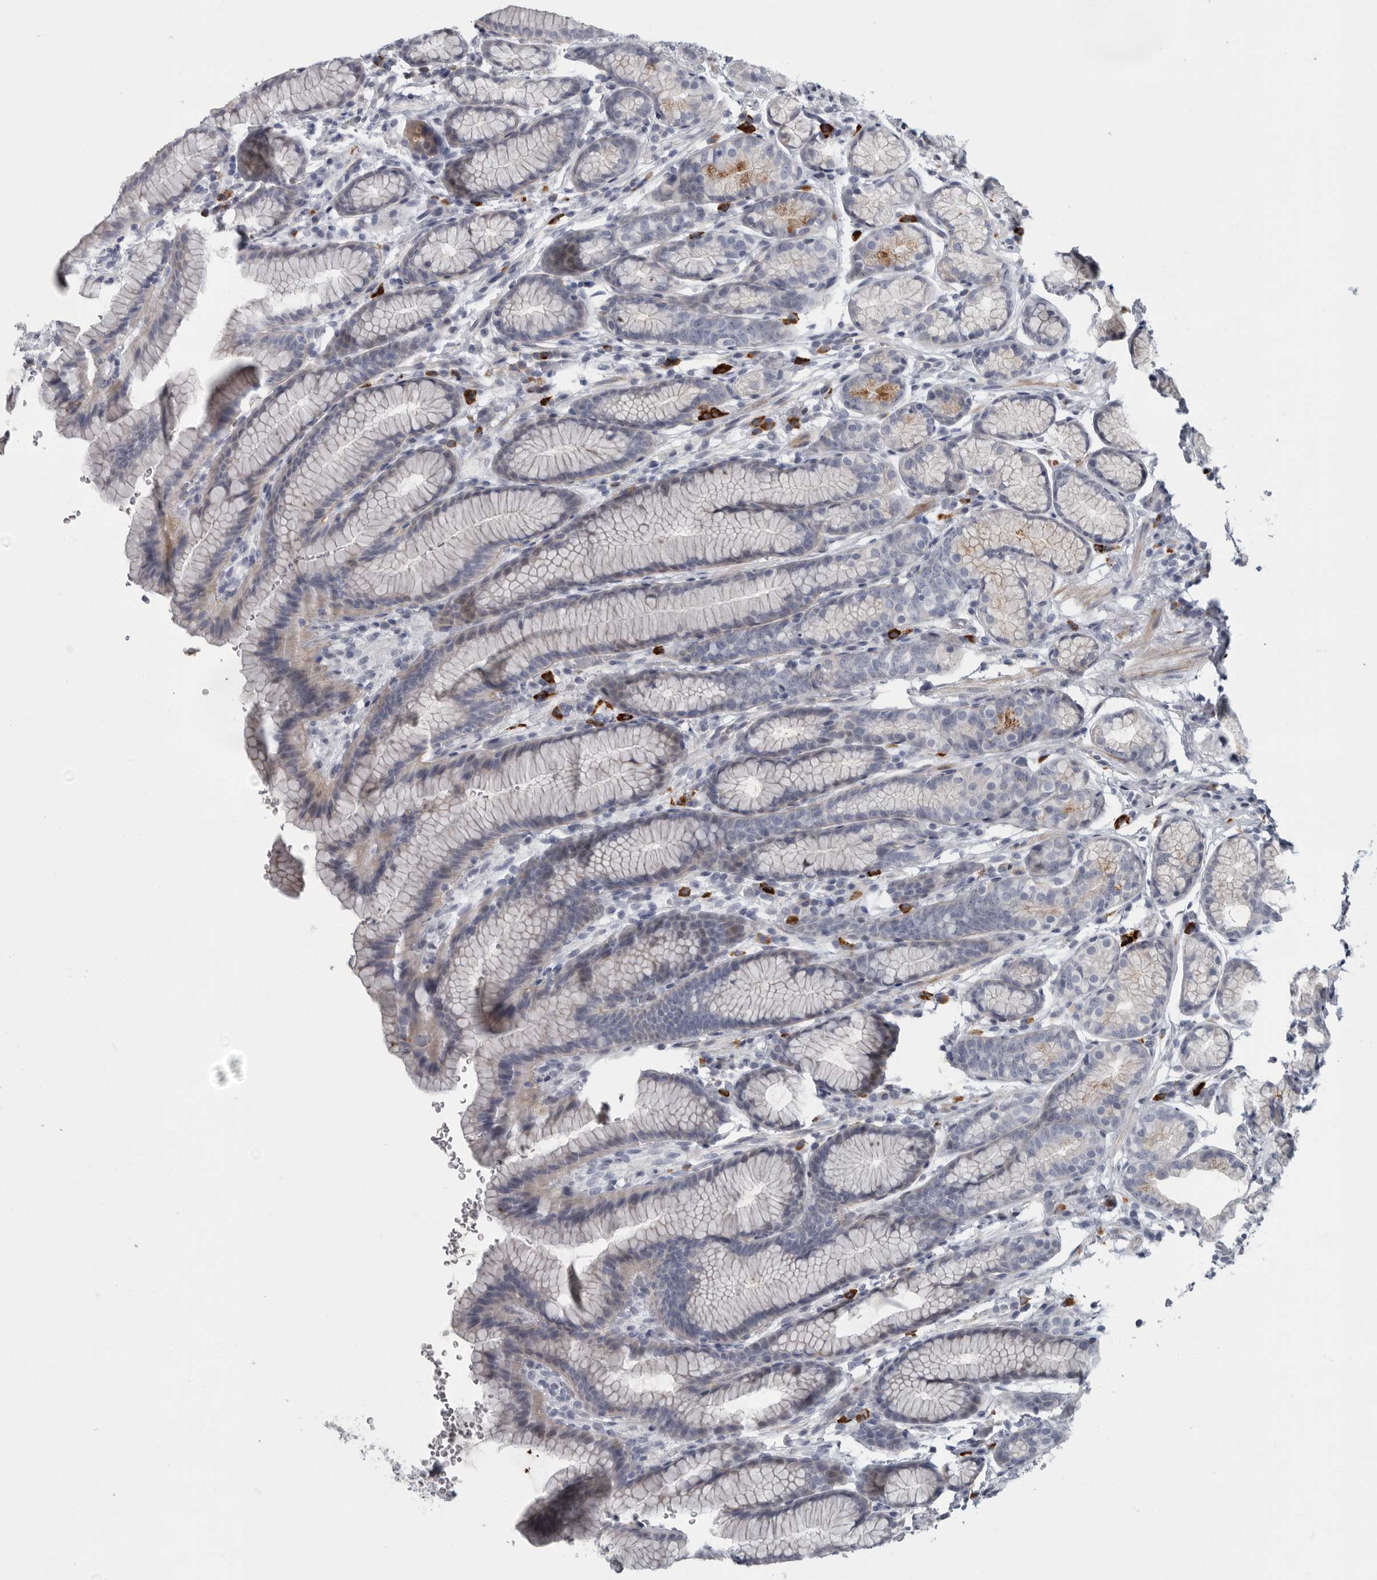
{"staining": {"intensity": "negative", "quantity": "none", "location": "none"}, "tissue": "stomach", "cell_type": "Glandular cells", "image_type": "normal", "snomed": [{"axis": "morphology", "description": "Normal tissue, NOS"}, {"axis": "topography", "description": "Stomach"}], "caption": "Glandular cells are negative for protein expression in normal human stomach. (Stains: DAB immunohistochemistry (IHC) with hematoxylin counter stain, Microscopy: brightfield microscopy at high magnification).", "gene": "SLC25A39", "patient": {"sex": "male", "age": 42}}